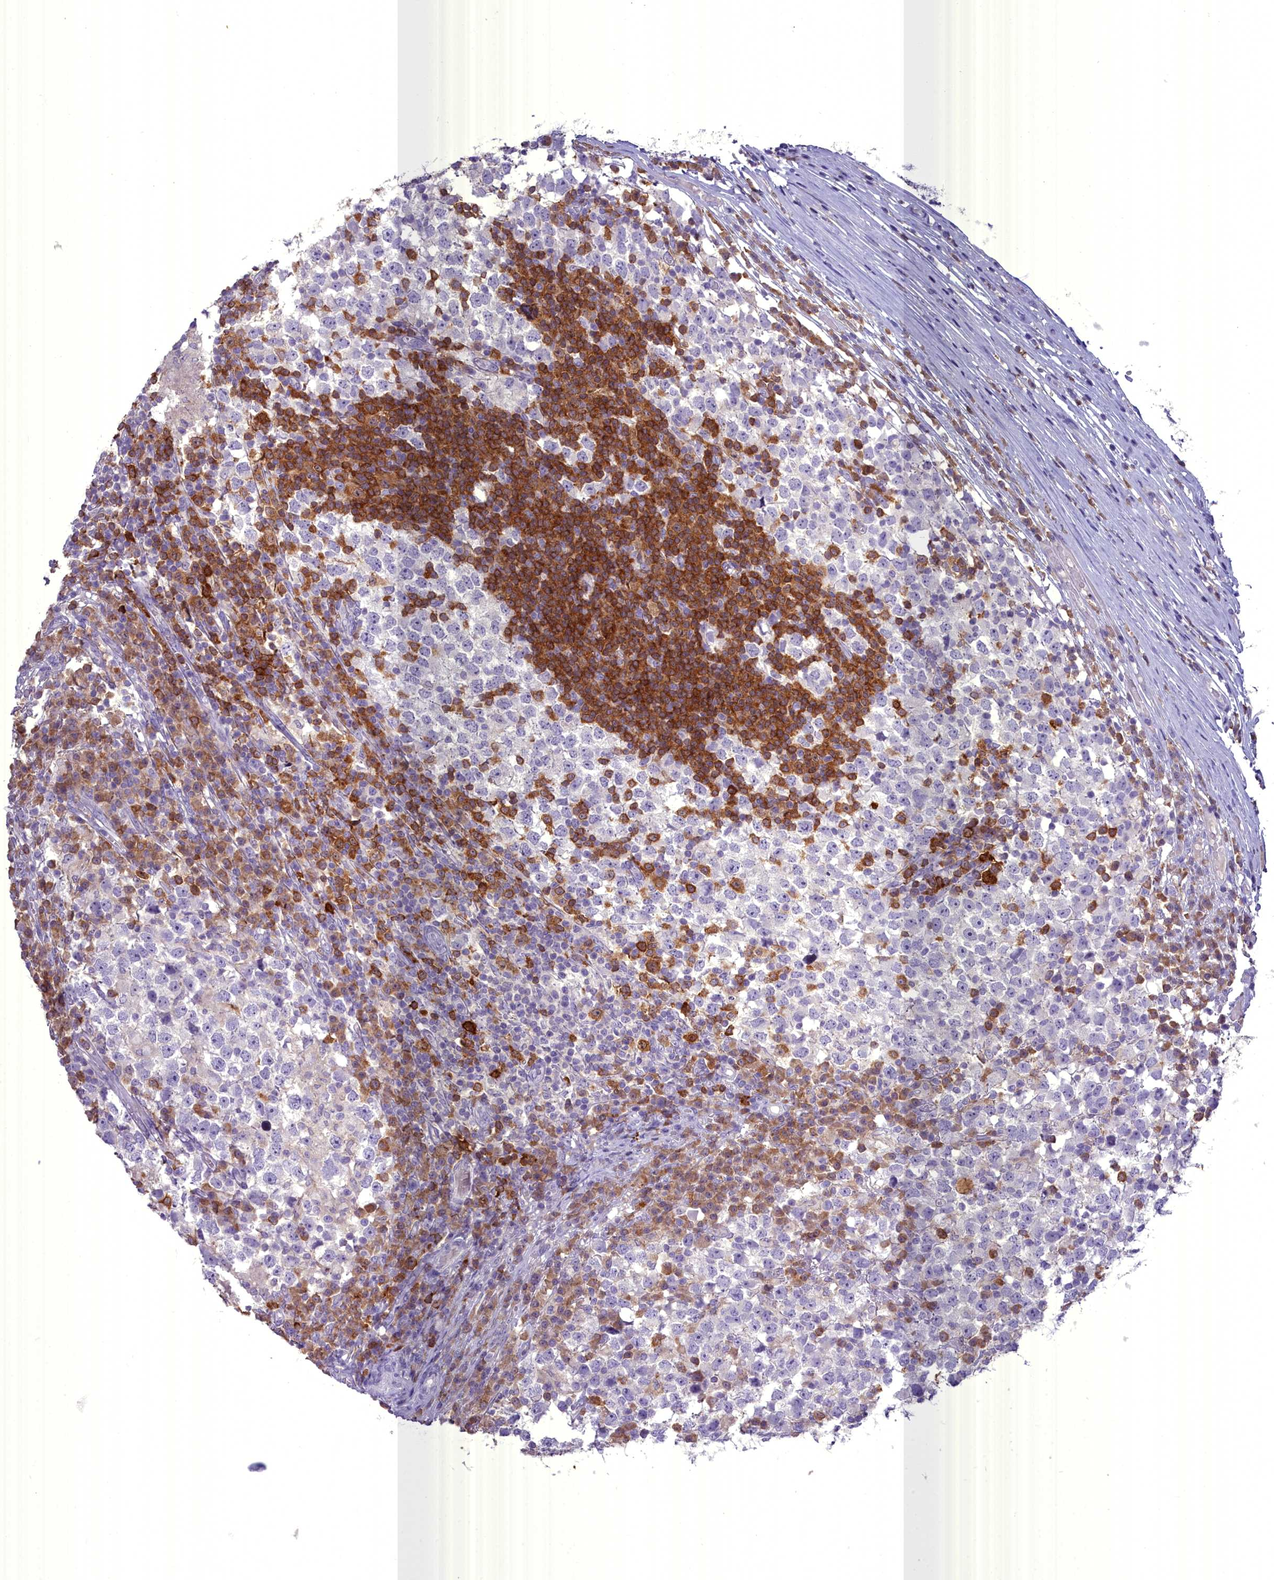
{"staining": {"intensity": "negative", "quantity": "none", "location": "none"}, "tissue": "testis cancer", "cell_type": "Tumor cells", "image_type": "cancer", "snomed": [{"axis": "morphology", "description": "Seminoma, NOS"}, {"axis": "topography", "description": "Testis"}], "caption": "Protein analysis of testis seminoma reveals no significant staining in tumor cells.", "gene": "BLNK", "patient": {"sex": "male", "age": 65}}